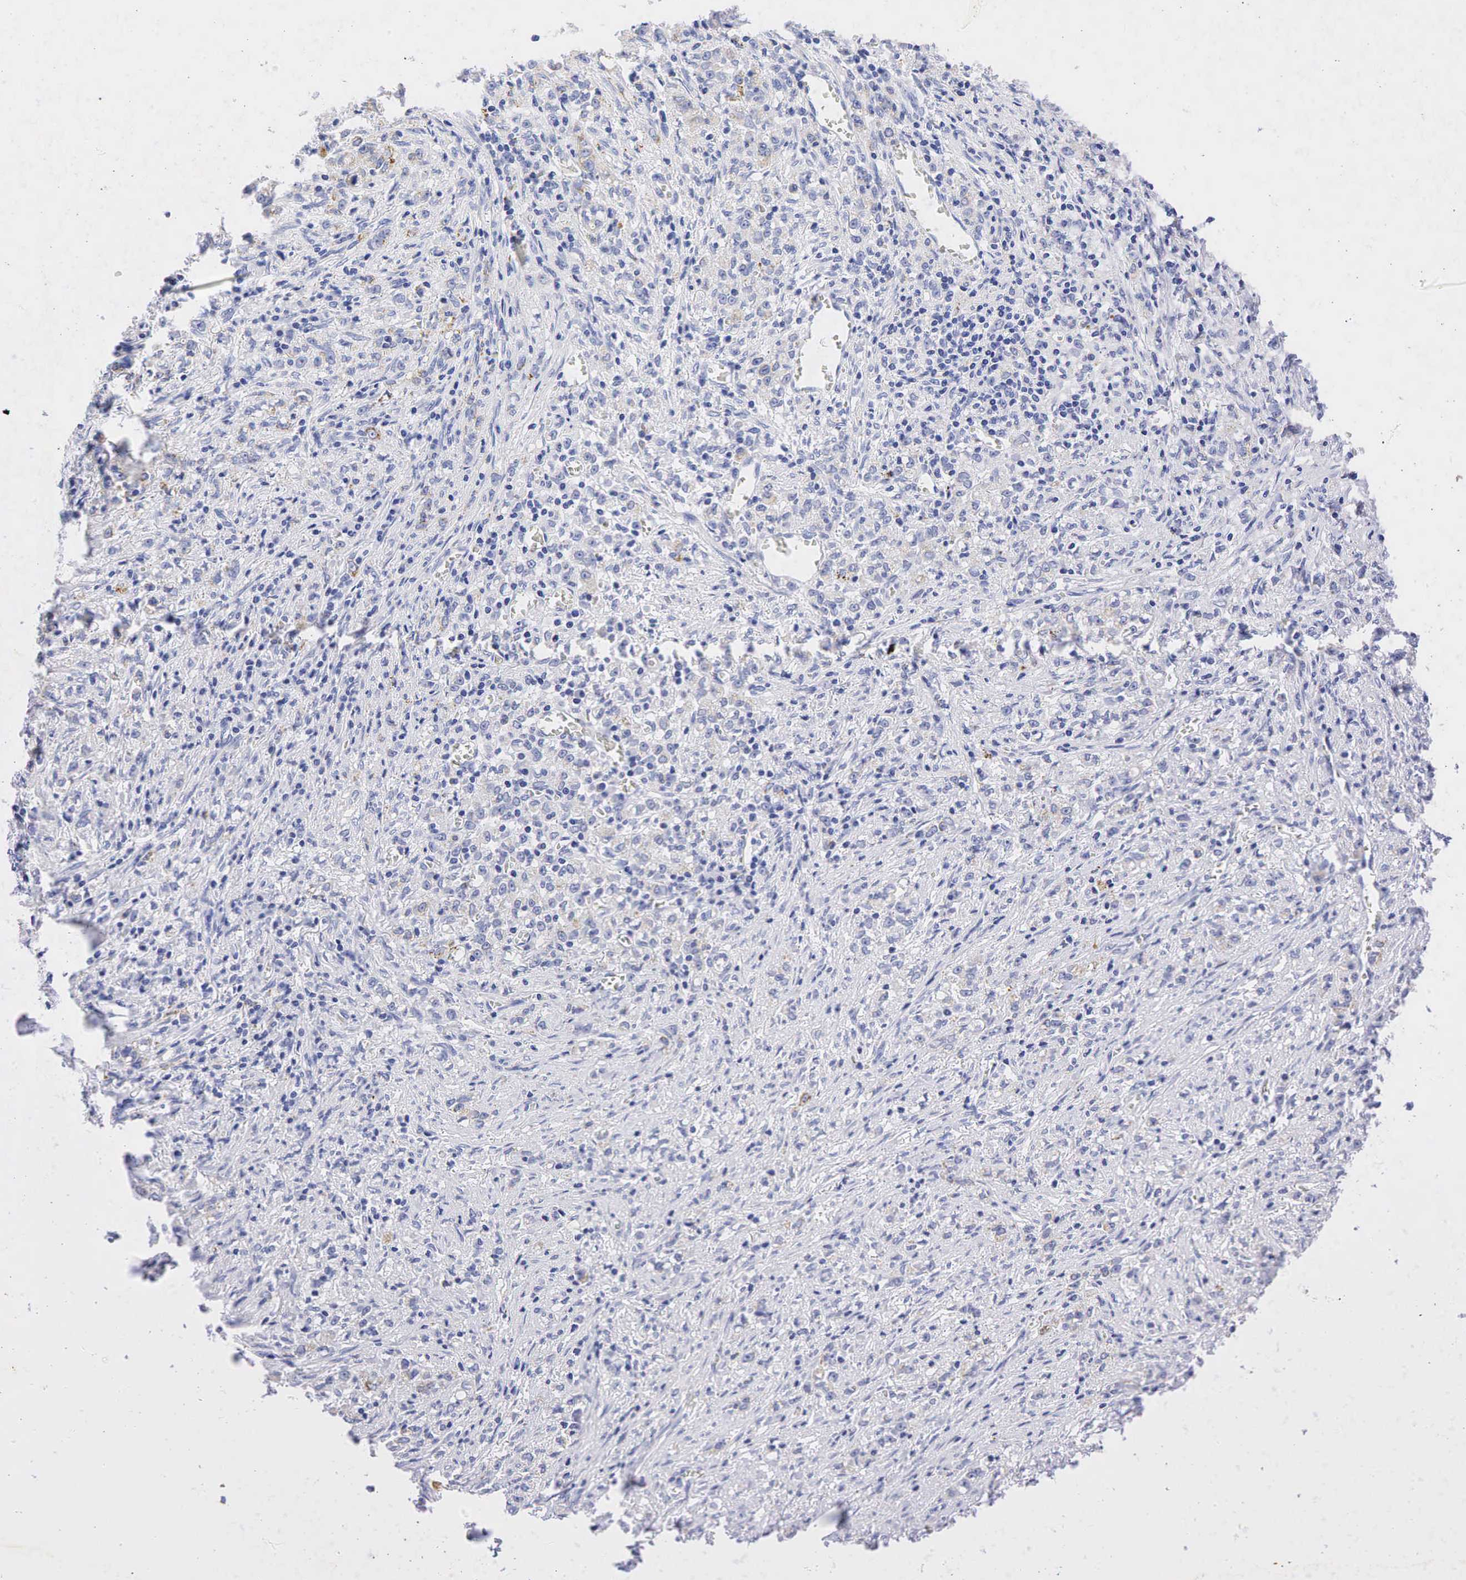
{"staining": {"intensity": "weak", "quantity": "<25%", "location": "cytoplasmic/membranous"}, "tissue": "stomach cancer", "cell_type": "Tumor cells", "image_type": "cancer", "snomed": [{"axis": "morphology", "description": "Adenocarcinoma, NOS"}, {"axis": "topography", "description": "Stomach"}], "caption": "An immunohistochemistry (IHC) photomicrograph of adenocarcinoma (stomach) is shown. There is no staining in tumor cells of adenocarcinoma (stomach).", "gene": "SYP", "patient": {"sex": "male", "age": 72}}